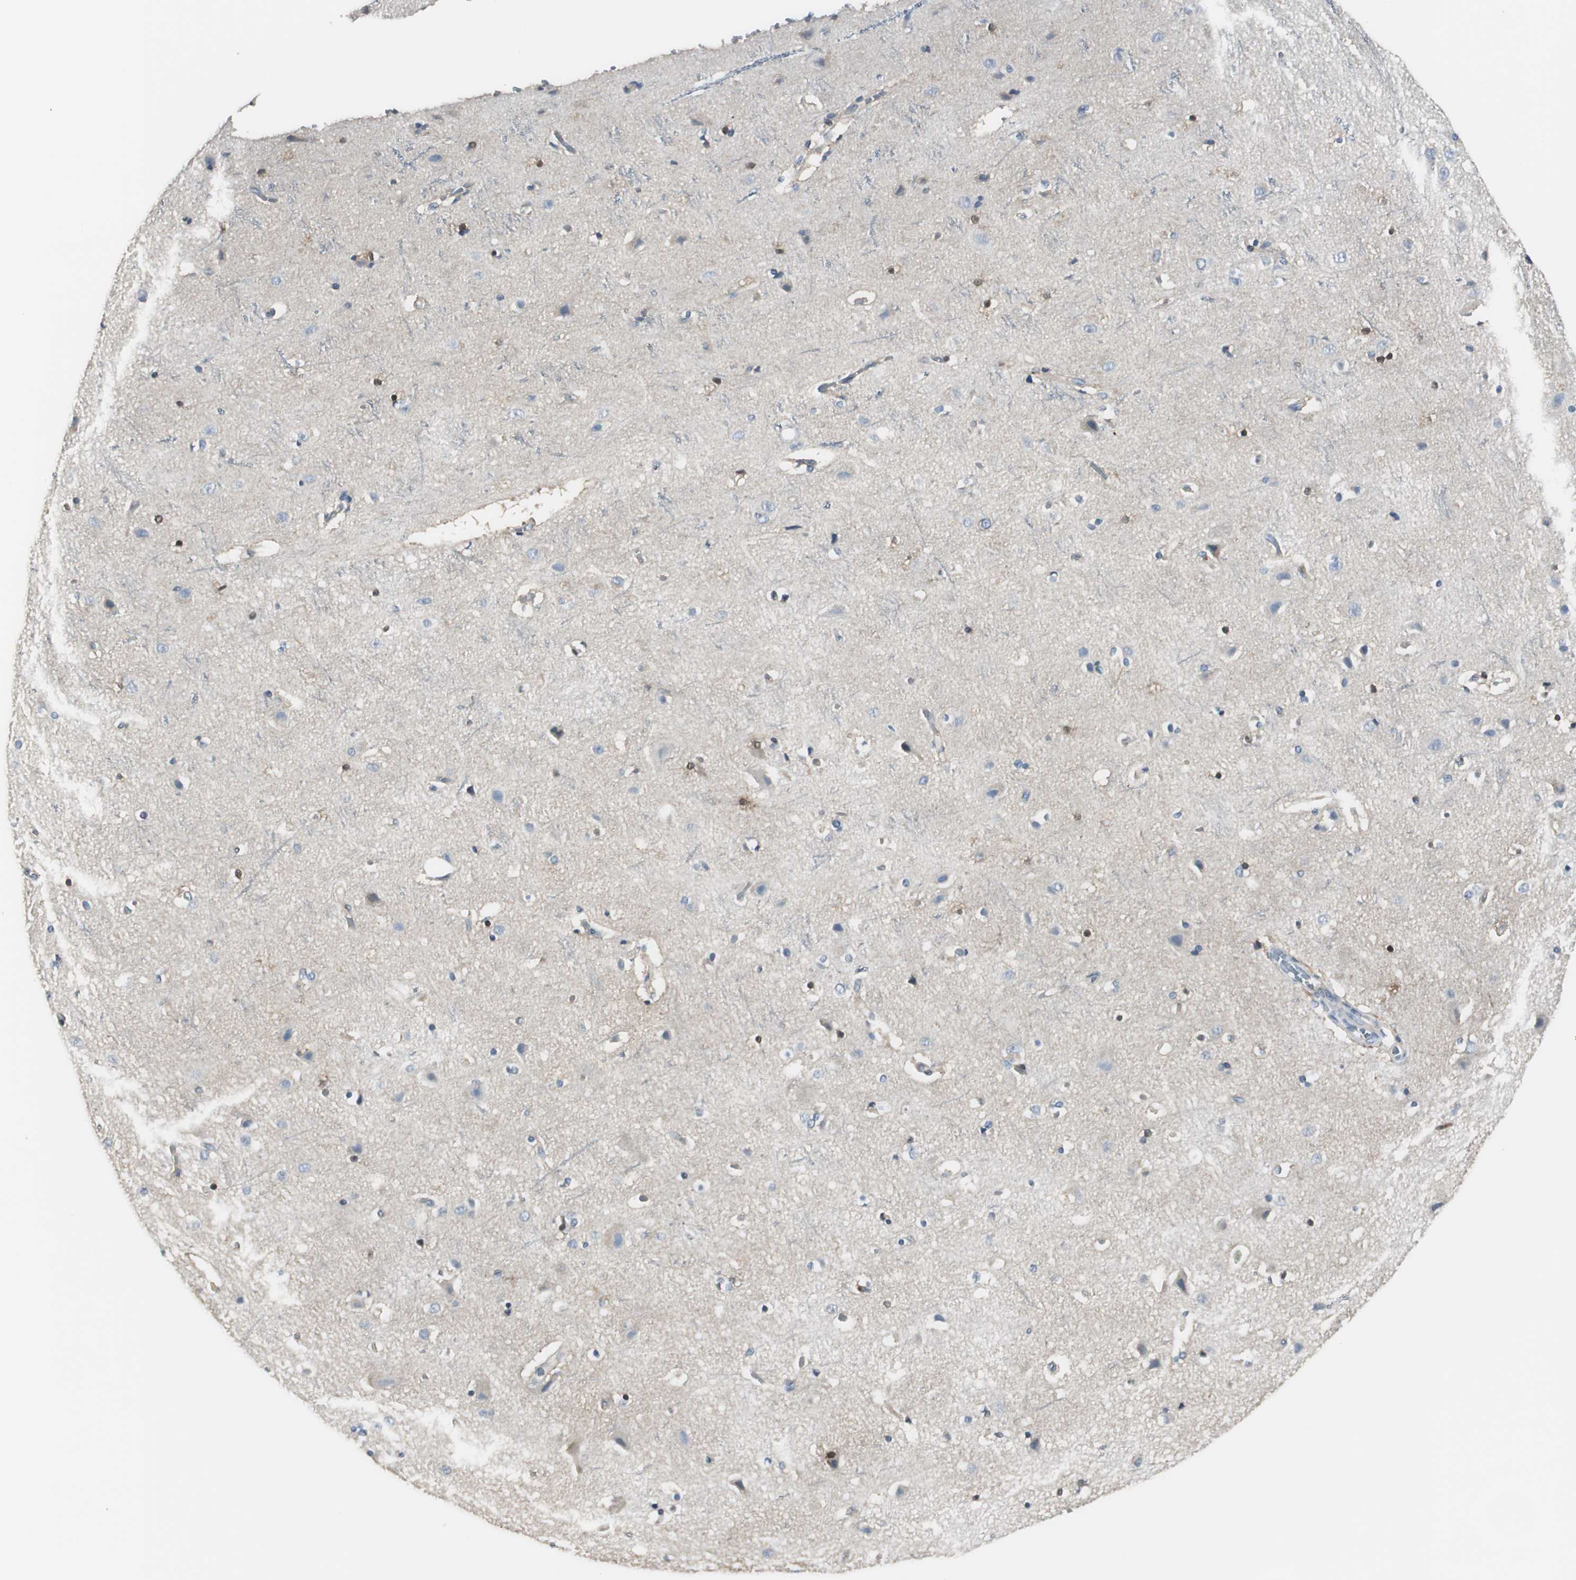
{"staining": {"intensity": "negative", "quantity": "none", "location": "none"}, "tissue": "cerebral cortex", "cell_type": "Endothelial cells", "image_type": "normal", "snomed": [{"axis": "morphology", "description": "Normal tissue, NOS"}, {"axis": "topography", "description": "Cerebral cortex"}], "caption": "This is an IHC image of benign cerebral cortex. There is no staining in endothelial cells.", "gene": "SLC9A3R1", "patient": {"sex": "female", "age": 54}}